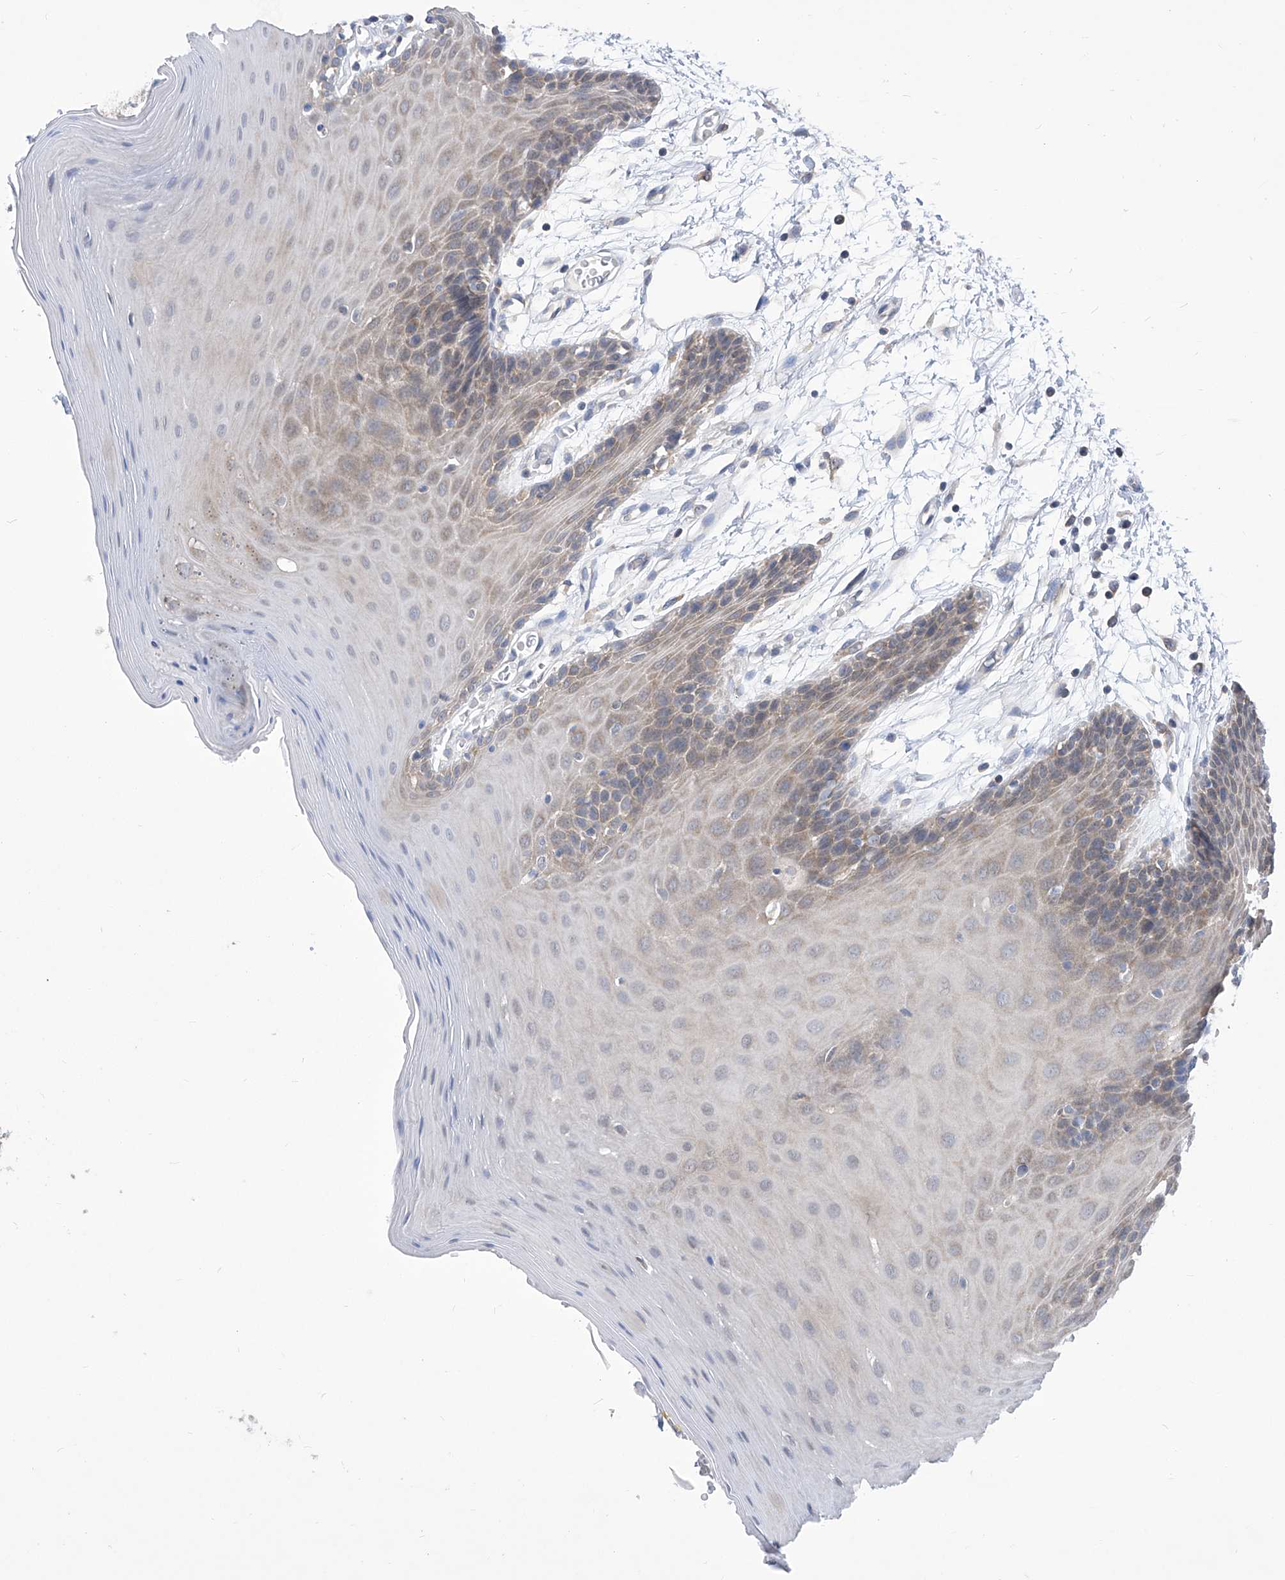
{"staining": {"intensity": "weak", "quantity": "<25%", "location": "cytoplasmic/membranous"}, "tissue": "oral mucosa", "cell_type": "Squamous epithelial cells", "image_type": "normal", "snomed": [{"axis": "morphology", "description": "Normal tissue, NOS"}, {"axis": "morphology", "description": "Squamous cell carcinoma, NOS"}, {"axis": "topography", "description": "Skeletal muscle"}, {"axis": "topography", "description": "Oral tissue"}, {"axis": "topography", "description": "Salivary gland"}, {"axis": "topography", "description": "Head-Neck"}], "caption": "Immunohistochemical staining of normal human oral mucosa shows no significant expression in squamous epithelial cells.", "gene": "EIF3M", "patient": {"sex": "male", "age": 54}}